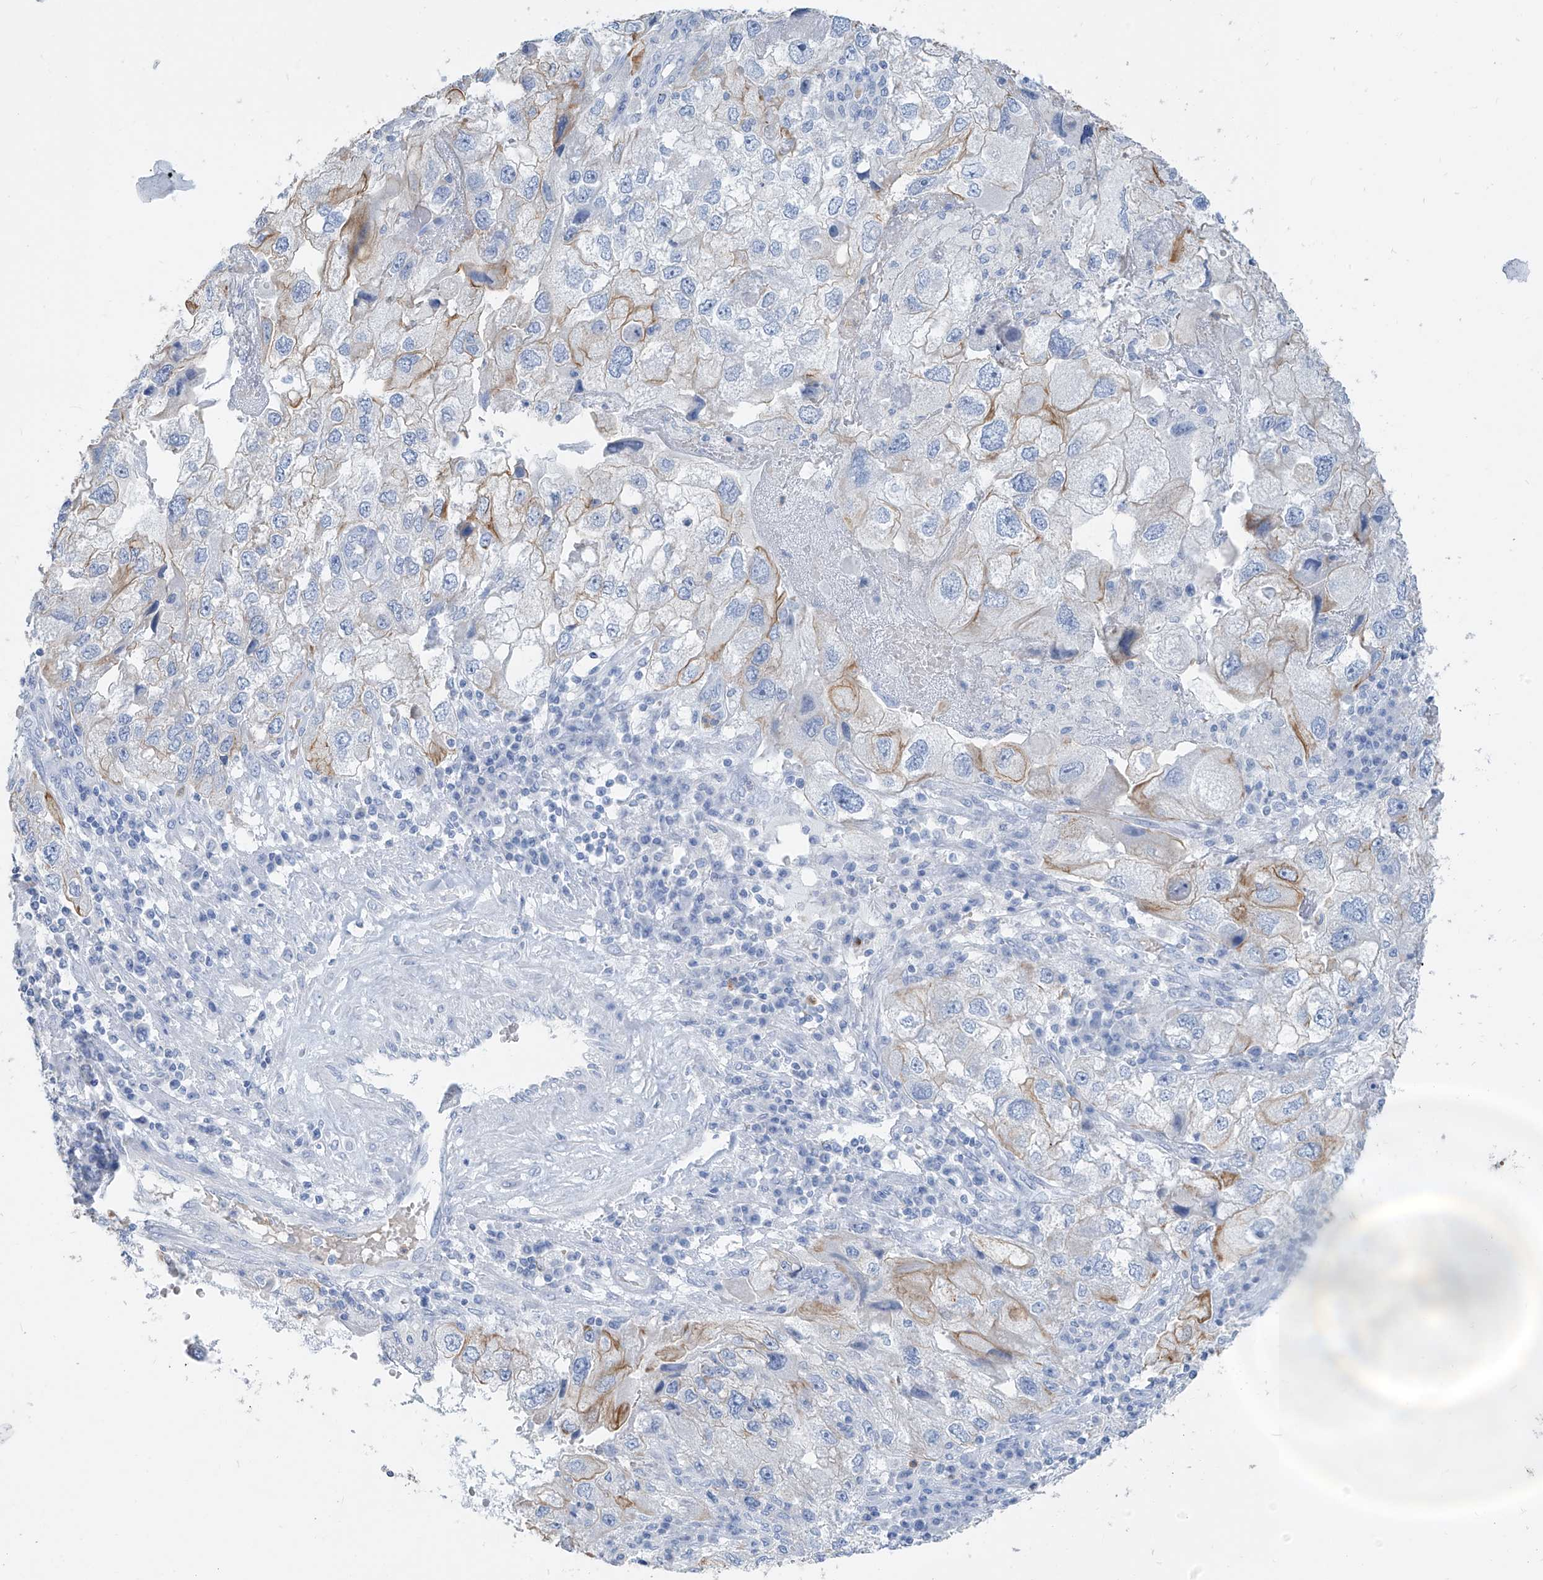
{"staining": {"intensity": "moderate", "quantity": "<25%", "location": "cytoplasmic/membranous"}, "tissue": "endometrial cancer", "cell_type": "Tumor cells", "image_type": "cancer", "snomed": [{"axis": "morphology", "description": "Adenocarcinoma, NOS"}, {"axis": "topography", "description": "Endometrium"}], "caption": "Adenocarcinoma (endometrial) tissue exhibits moderate cytoplasmic/membranous expression in approximately <25% of tumor cells The staining was performed using DAB, with brown indicating positive protein expression. Nuclei are stained blue with hematoxylin.", "gene": "PAFAH1B3", "patient": {"sex": "female", "age": 49}}